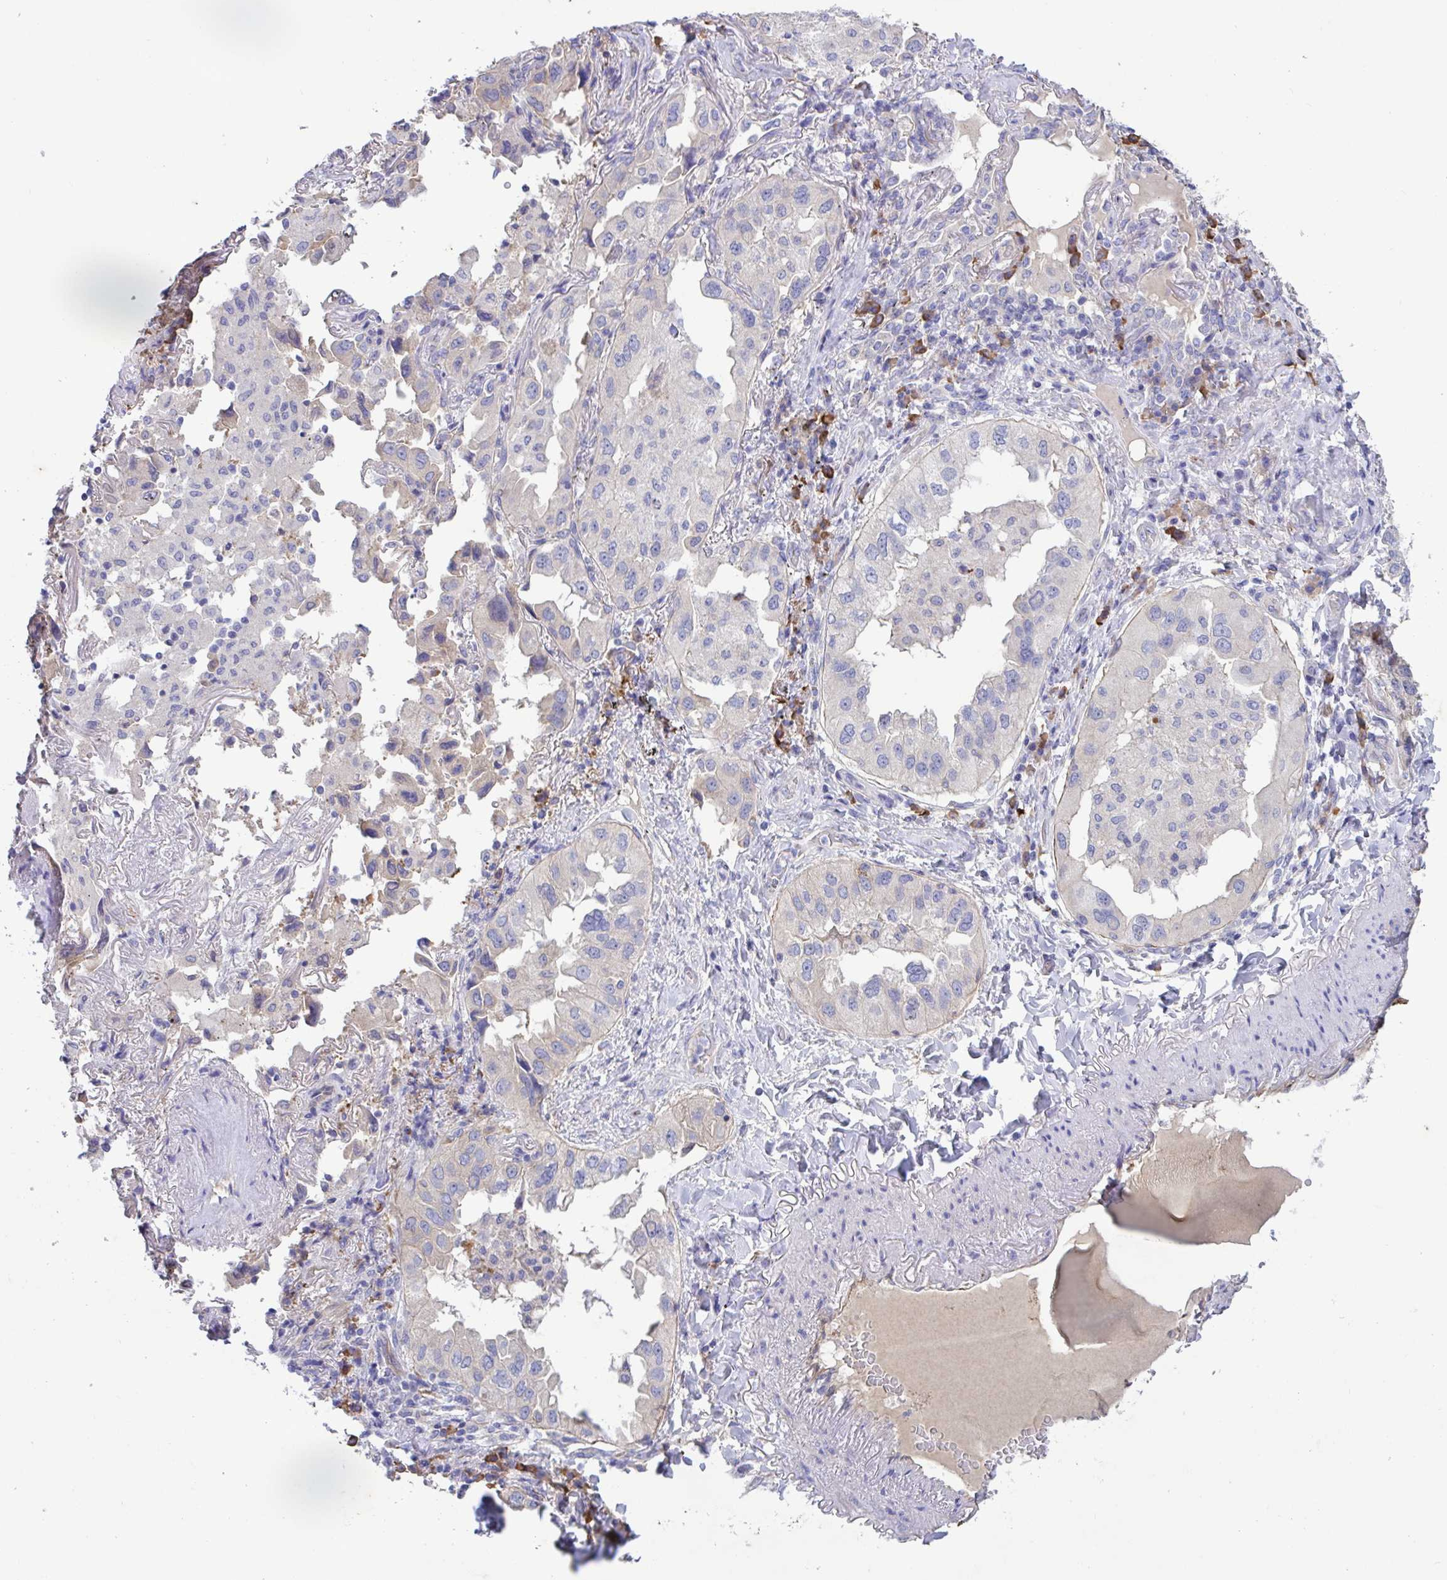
{"staining": {"intensity": "weak", "quantity": "<25%", "location": "cytoplasmic/membranous"}, "tissue": "lung cancer", "cell_type": "Tumor cells", "image_type": "cancer", "snomed": [{"axis": "morphology", "description": "Adenocarcinoma, NOS"}, {"axis": "topography", "description": "Lung"}], "caption": "The histopathology image reveals no significant expression in tumor cells of lung cancer (adenocarcinoma).", "gene": "SLC66A1", "patient": {"sex": "female", "age": 69}}